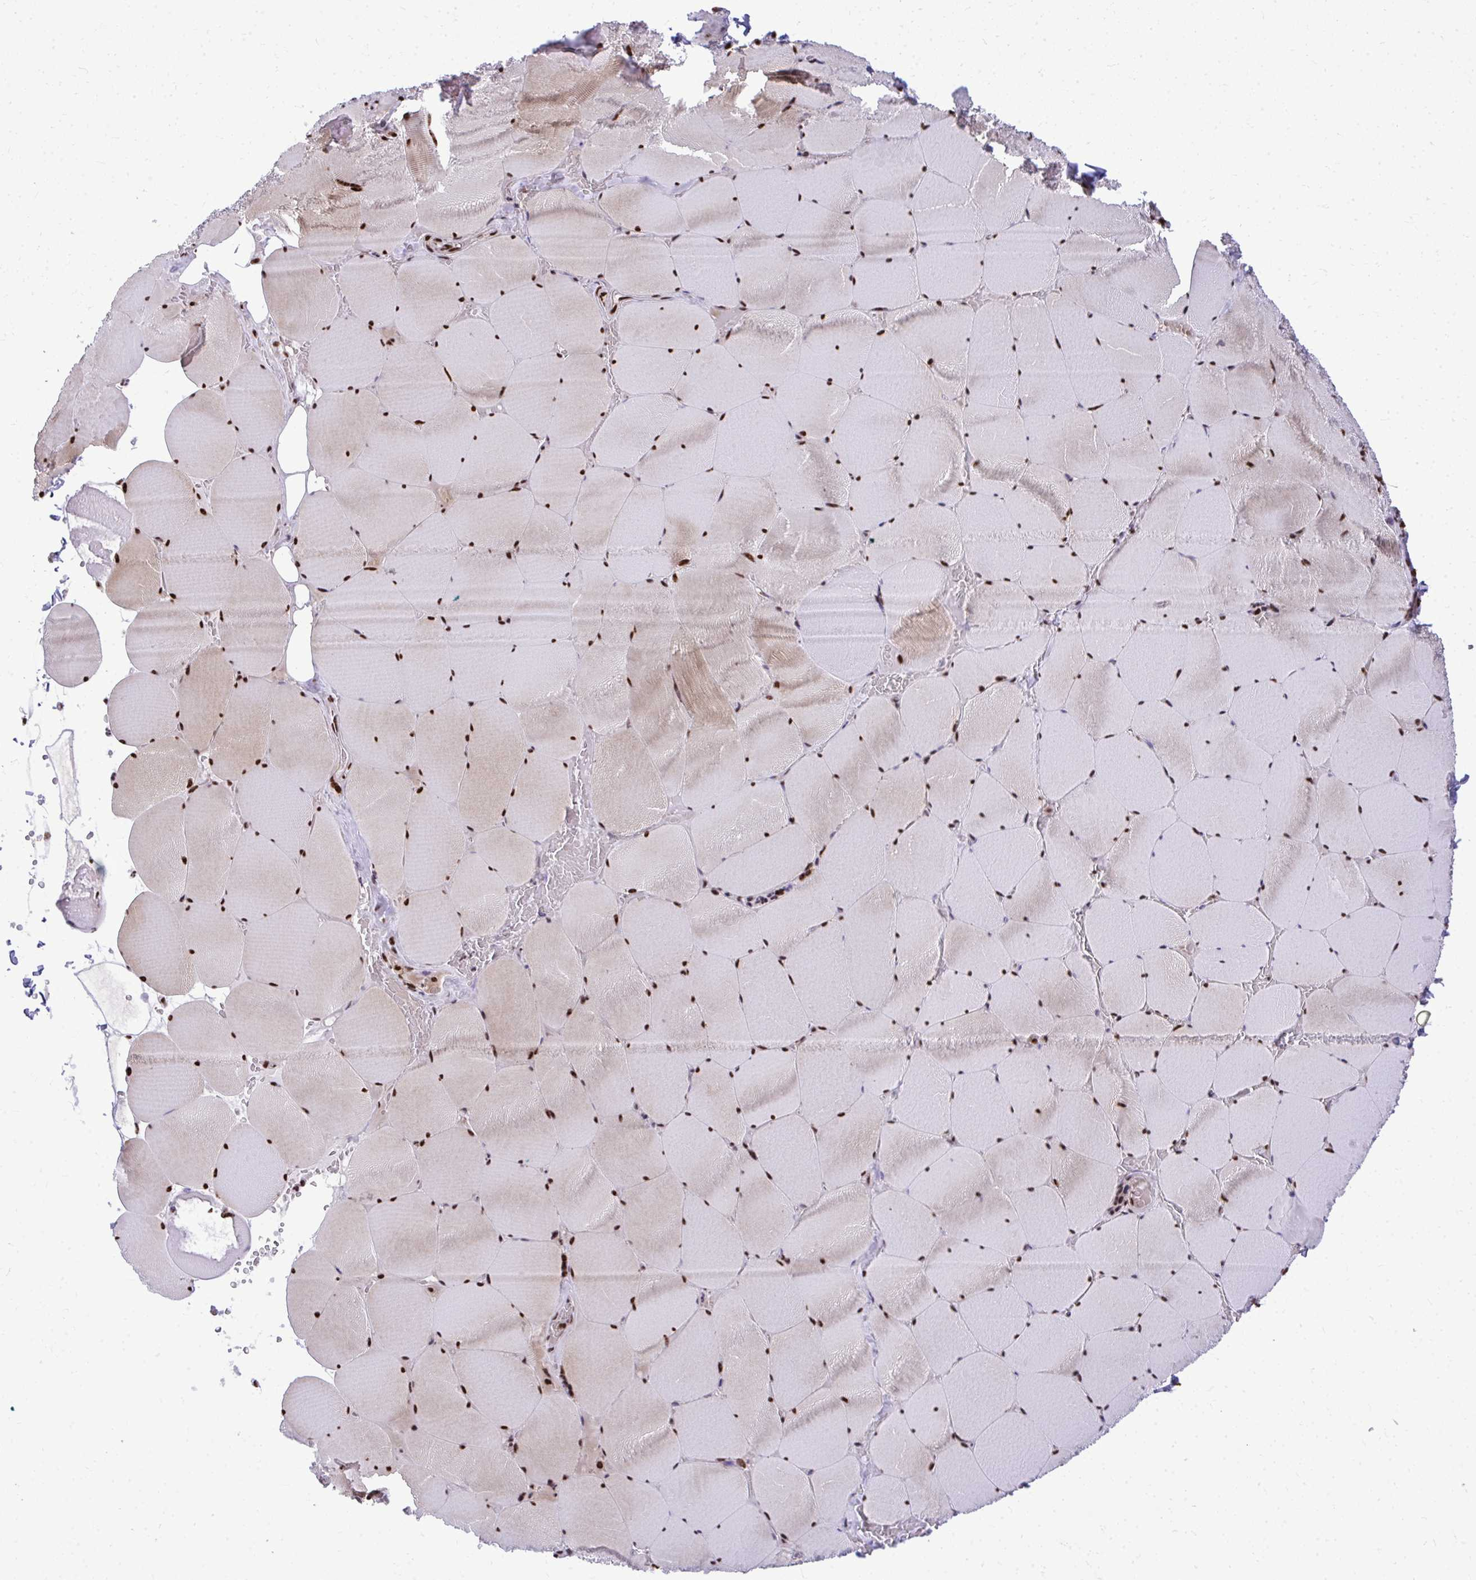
{"staining": {"intensity": "strong", "quantity": ">75%", "location": "nuclear"}, "tissue": "skeletal muscle", "cell_type": "Myocytes", "image_type": "normal", "snomed": [{"axis": "morphology", "description": "Normal tissue, NOS"}, {"axis": "topography", "description": "Skeletal muscle"}, {"axis": "topography", "description": "Head-Neck"}], "caption": "Brown immunohistochemical staining in normal skeletal muscle demonstrates strong nuclear staining in about >75% of myocytes. The staining was performed using DAB (3,3'-diaminobenzidine) to visualize the protein expression in brown, while the nuclei were stained in blue with hematoxylin (Magnification: 20x).", "gene": "PRPF19", "patient": {"sex": "male", "age": 66}}